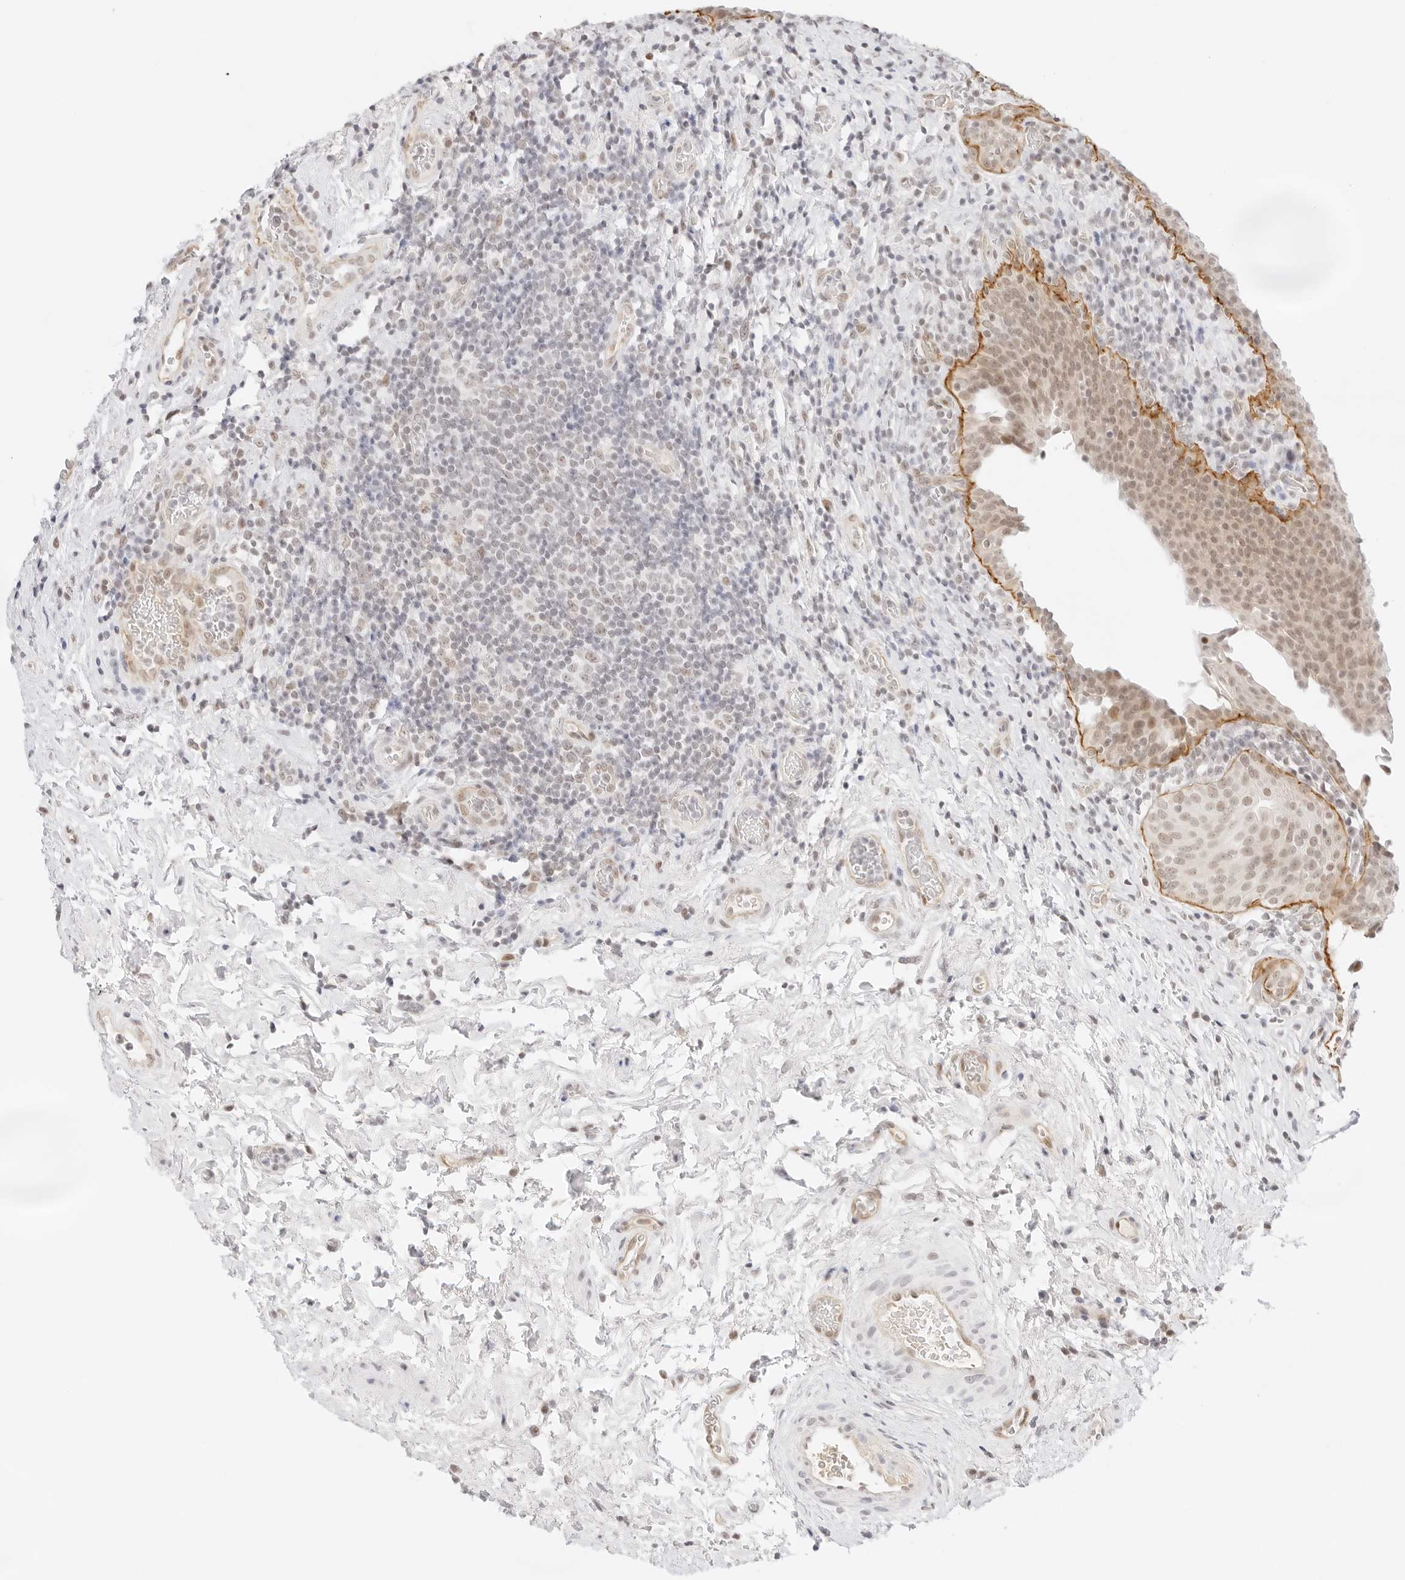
{"staining": {"intensity": "strong", "quantity": "25%-75%", "location": "cytoplasmic/membranous,nuclear"}, "tissue": "urinary bladder", "cell_type": "Urothelial cells", "image_type": "normal", "snomed": [{"axis": "morphology", "description": "Normal tissue, NOS"}, {"axis": "topography", "description": "Urinary bladder"}], "caption": "Urinary bladder stained with a brown dye exhibits strong cytoplasmic/membranous,nuclear positive positivity in about 25%-75% of urothelial cells.", "gene": "ITGA6", "patient": {"sex": "male", "age": 83}}